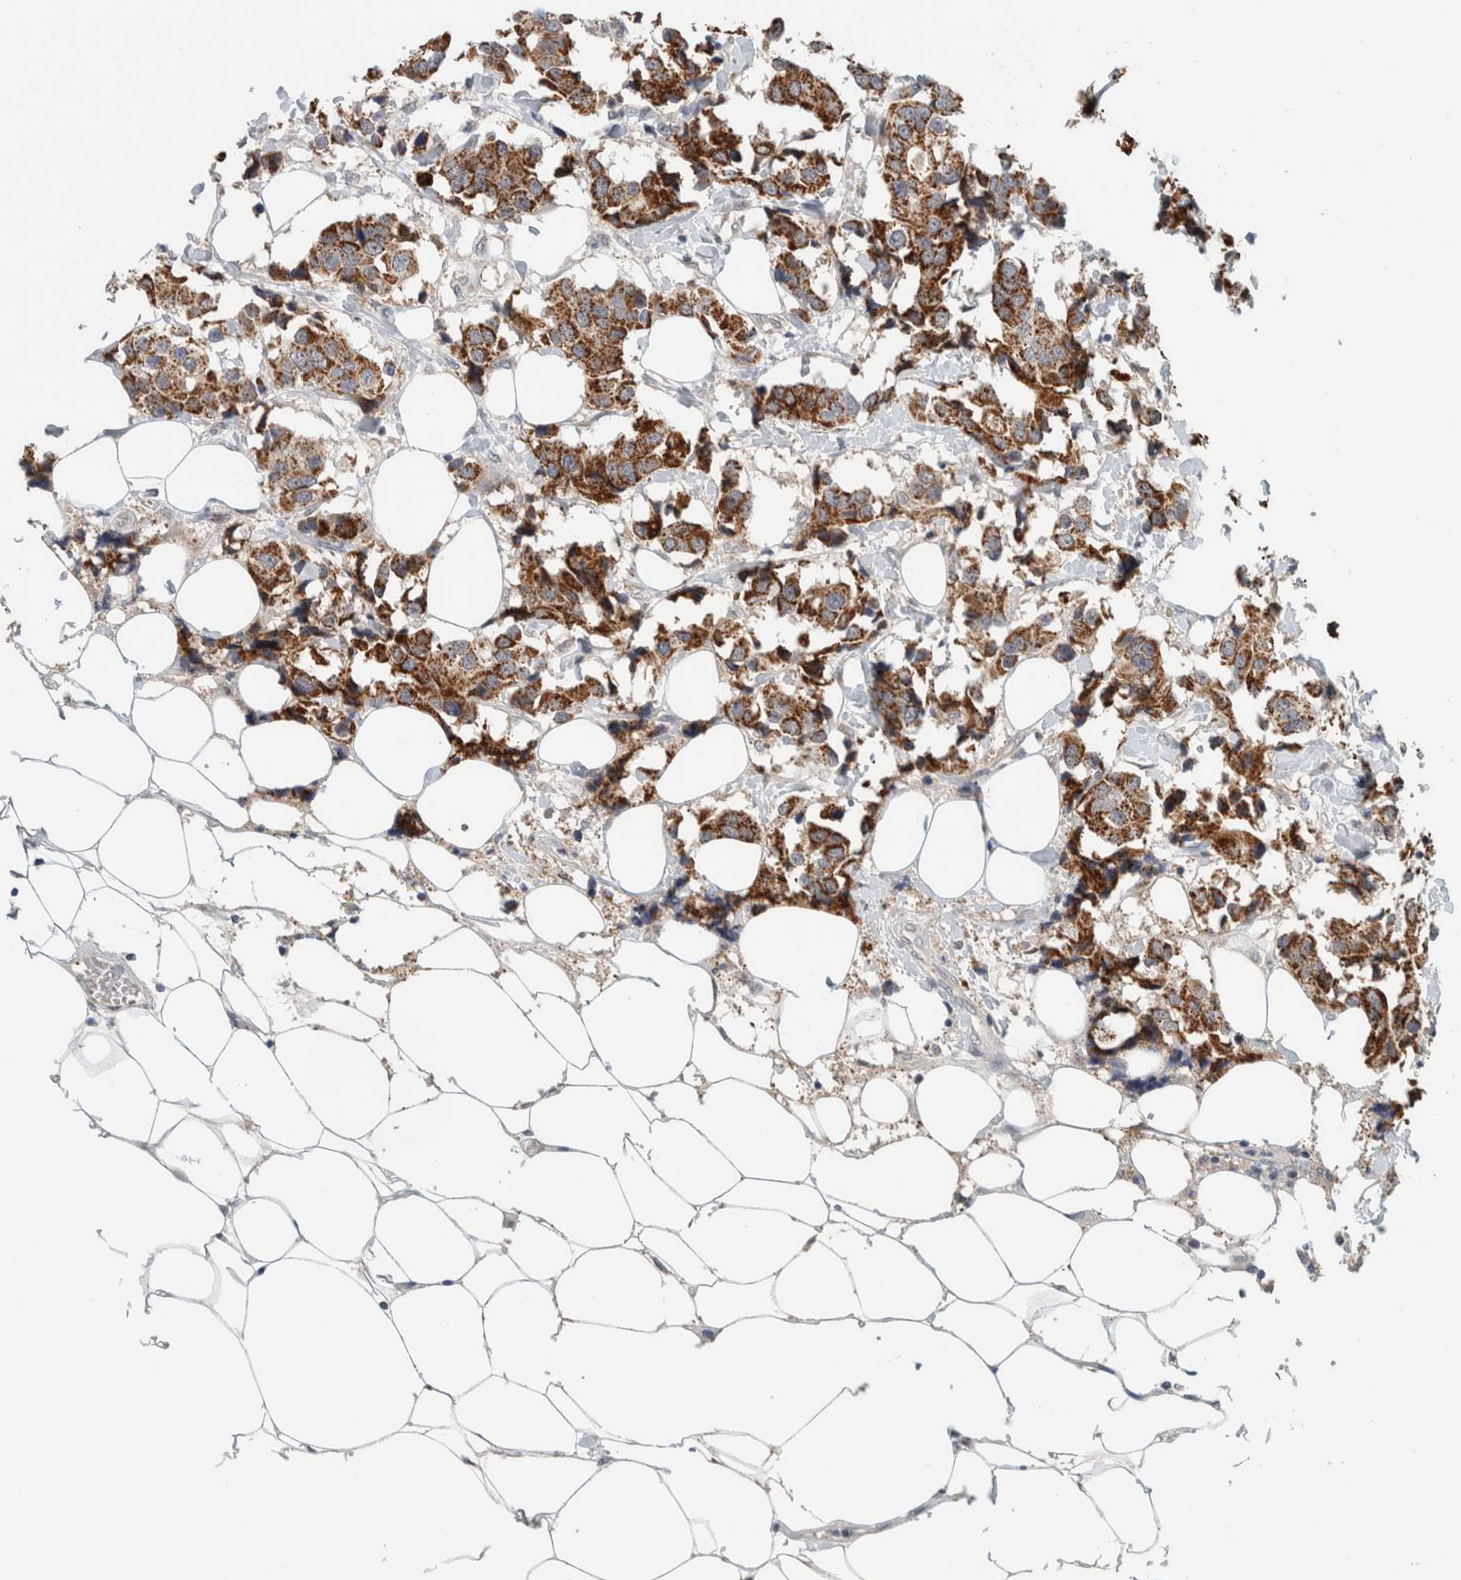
{"staining": {"intensity": "strong", "quantity": ">75%", "location": "cytoplasmic/membranous"}, "tissue": "breast cancer", "cell_type": "Tumor cells", "image_type": "cancer", "snomed": [{"axis": "morphology", "description": "Normal tissue, NOS"}, {"axis": "morphology", "description": "Duct carcinoma"}, {"axis": "topography", "description": "Breast"}], "caption": "Immunohistochemical staining of human breast cancer (invasive ductal carcinoma) displays high levels of strong cytoplasmic/membranous protein staining in about >75% of tumor cells.", "gene": "CRAT", "patient": {"sex": "female", "age": 39}}